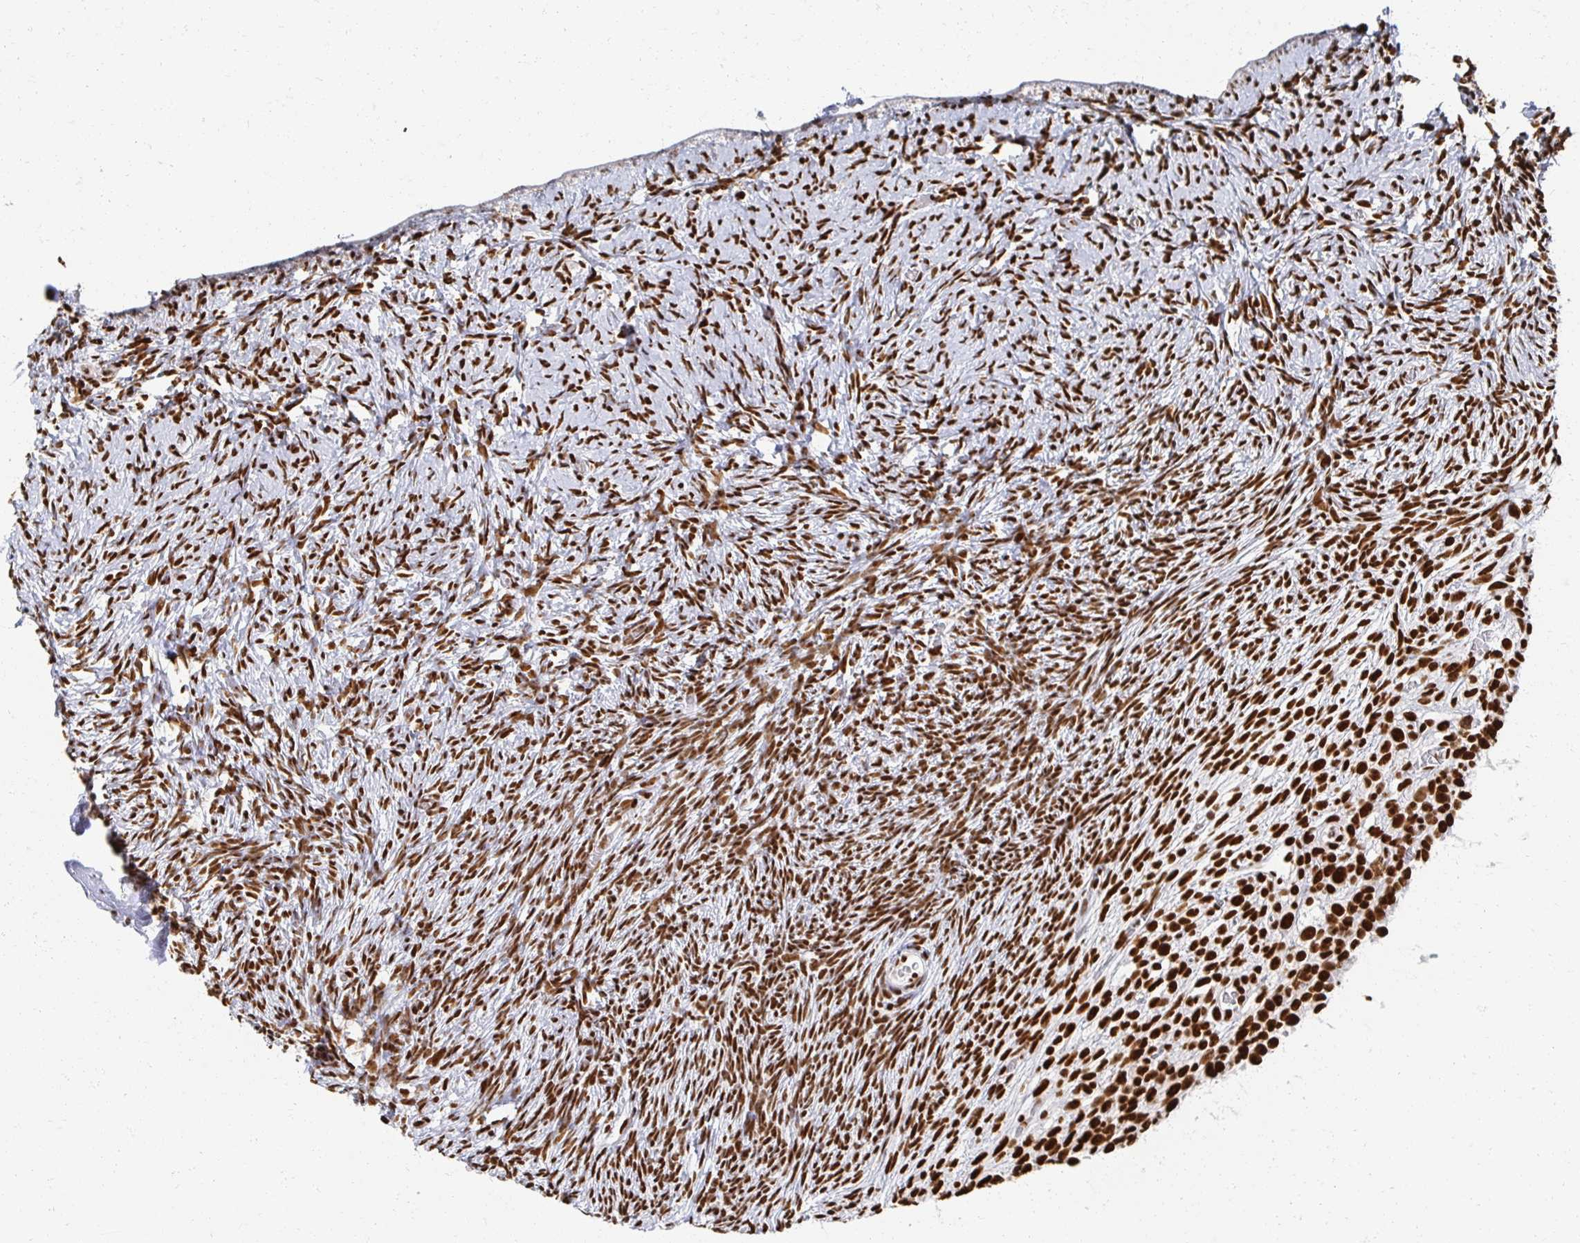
{"staining": {"intensity": "strong", "quantity": ">75%", "location": "nuclear"}, "tissue": "ovary", "cell_type": "Follicle cells", "image_type": "normal", "snomed": [{"axis": "morphology", "description": "Normal tissue, NOS"}, {"axis": "topography", "description": "Ovary"}], "caption": "A brown stain labels strong nuclear expression of a protein in follicle cells of benign human ovary. (Brightfield microscopy of DAB IHC at high magnification).", "gene": "RBBP4", "patient": {"sex": "female", "age": 39}}